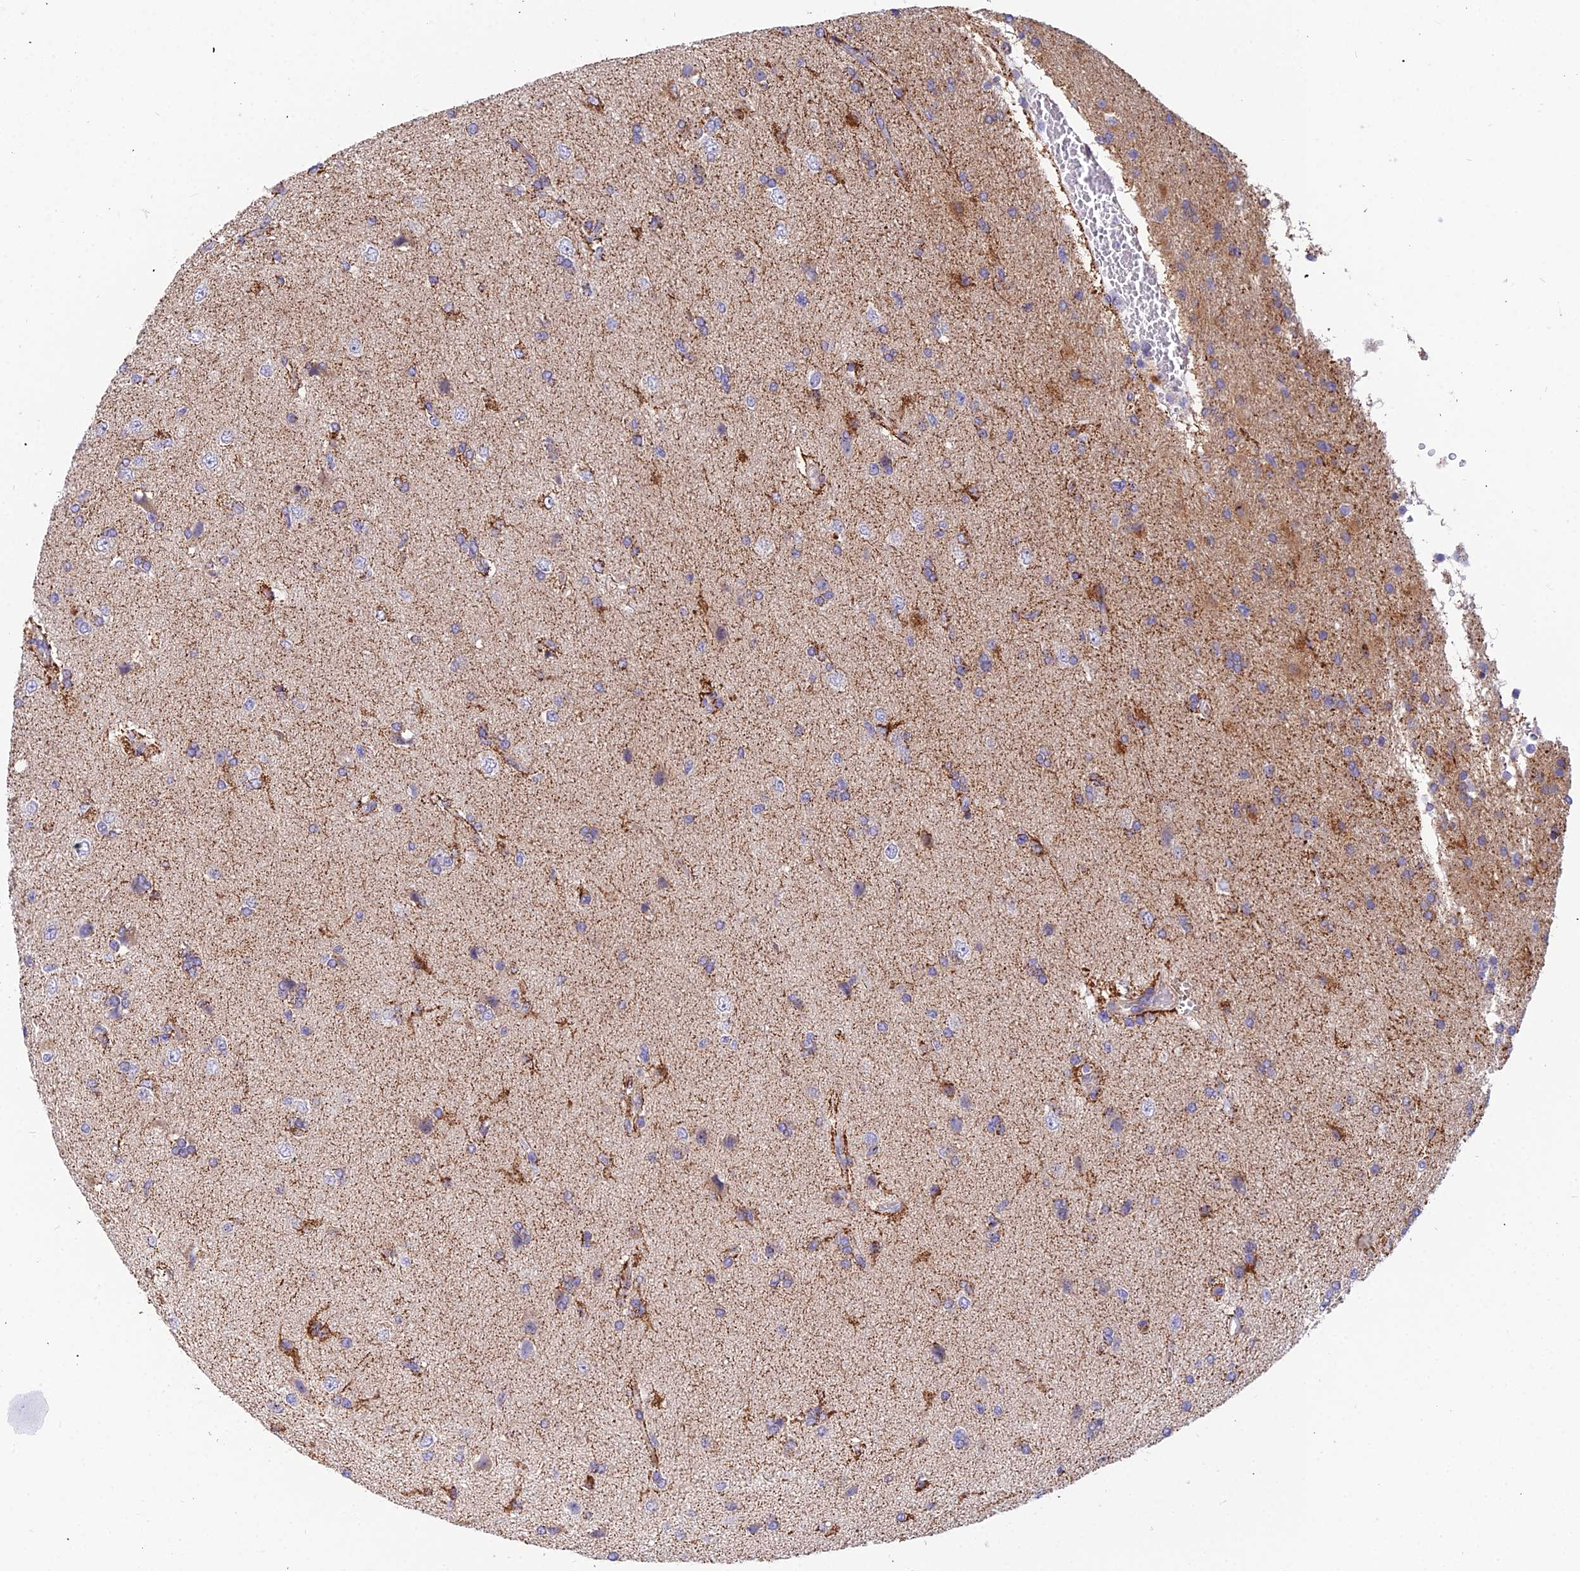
{"staining": {"intensity": "weak", "quantity": "25%-75%", "location": "cytoplasmic/membranous"}, "tissue": "glioma", "cell_type": "Tumor cells", "image_type": "cancer", "snomed": [{"axis": "morphology", "description": "Glioma, malignant, High grade"}, {"axis": "topography", "description": "Brain"}], "caption": "Human high-grade glioma (malignant) stained for a protein (brown) reveals weak cytoplasmic/membranous positive staining in approximately 25%-75% of tumor cells.", "gene": "ASPHD1", "patient": {"sex": "male", "age": 56}}